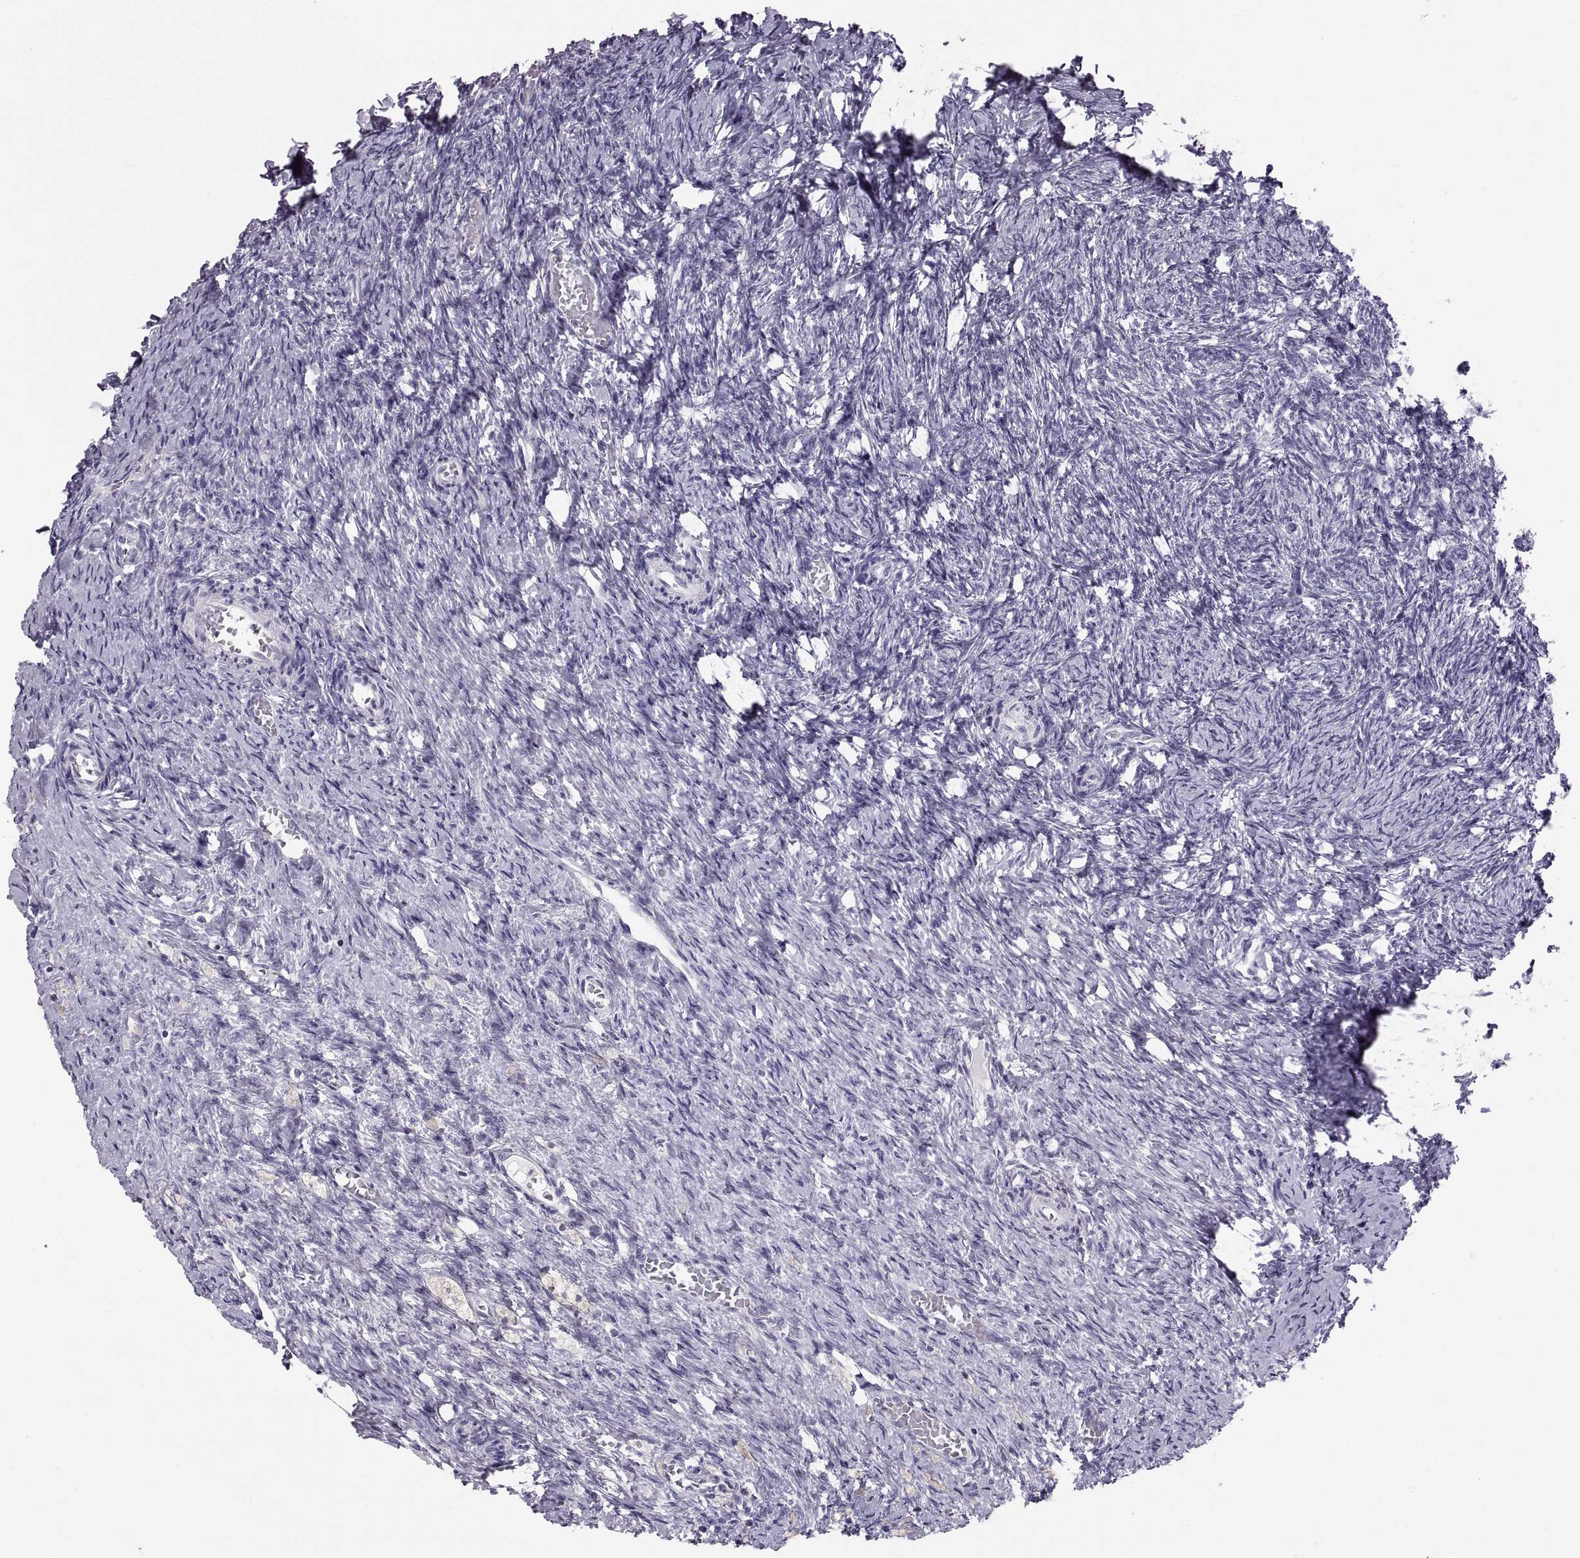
{"staining": {"intensity": "negative", "quantity": "none", "location": "none"}, "tissue": "ovary", "cell_type": "Ovarian stroma cells", "image_type": "normal", "snomed": [{"axis": "morphology", "description": "Normal tissue, NOS"}, {"axis": "topography", "description": "Ovary"}], "caption": "High power microscopy histopathology image of an immunohistochemistry (IHC) histopathology image of benign ovary, revealing no significant staining in ovarian stroma cells. (Immunohistochemistry, brightfield microscopy, high magnification).", "gene": "SPACDR", "patient": {"sex": "female", "age": 39}}